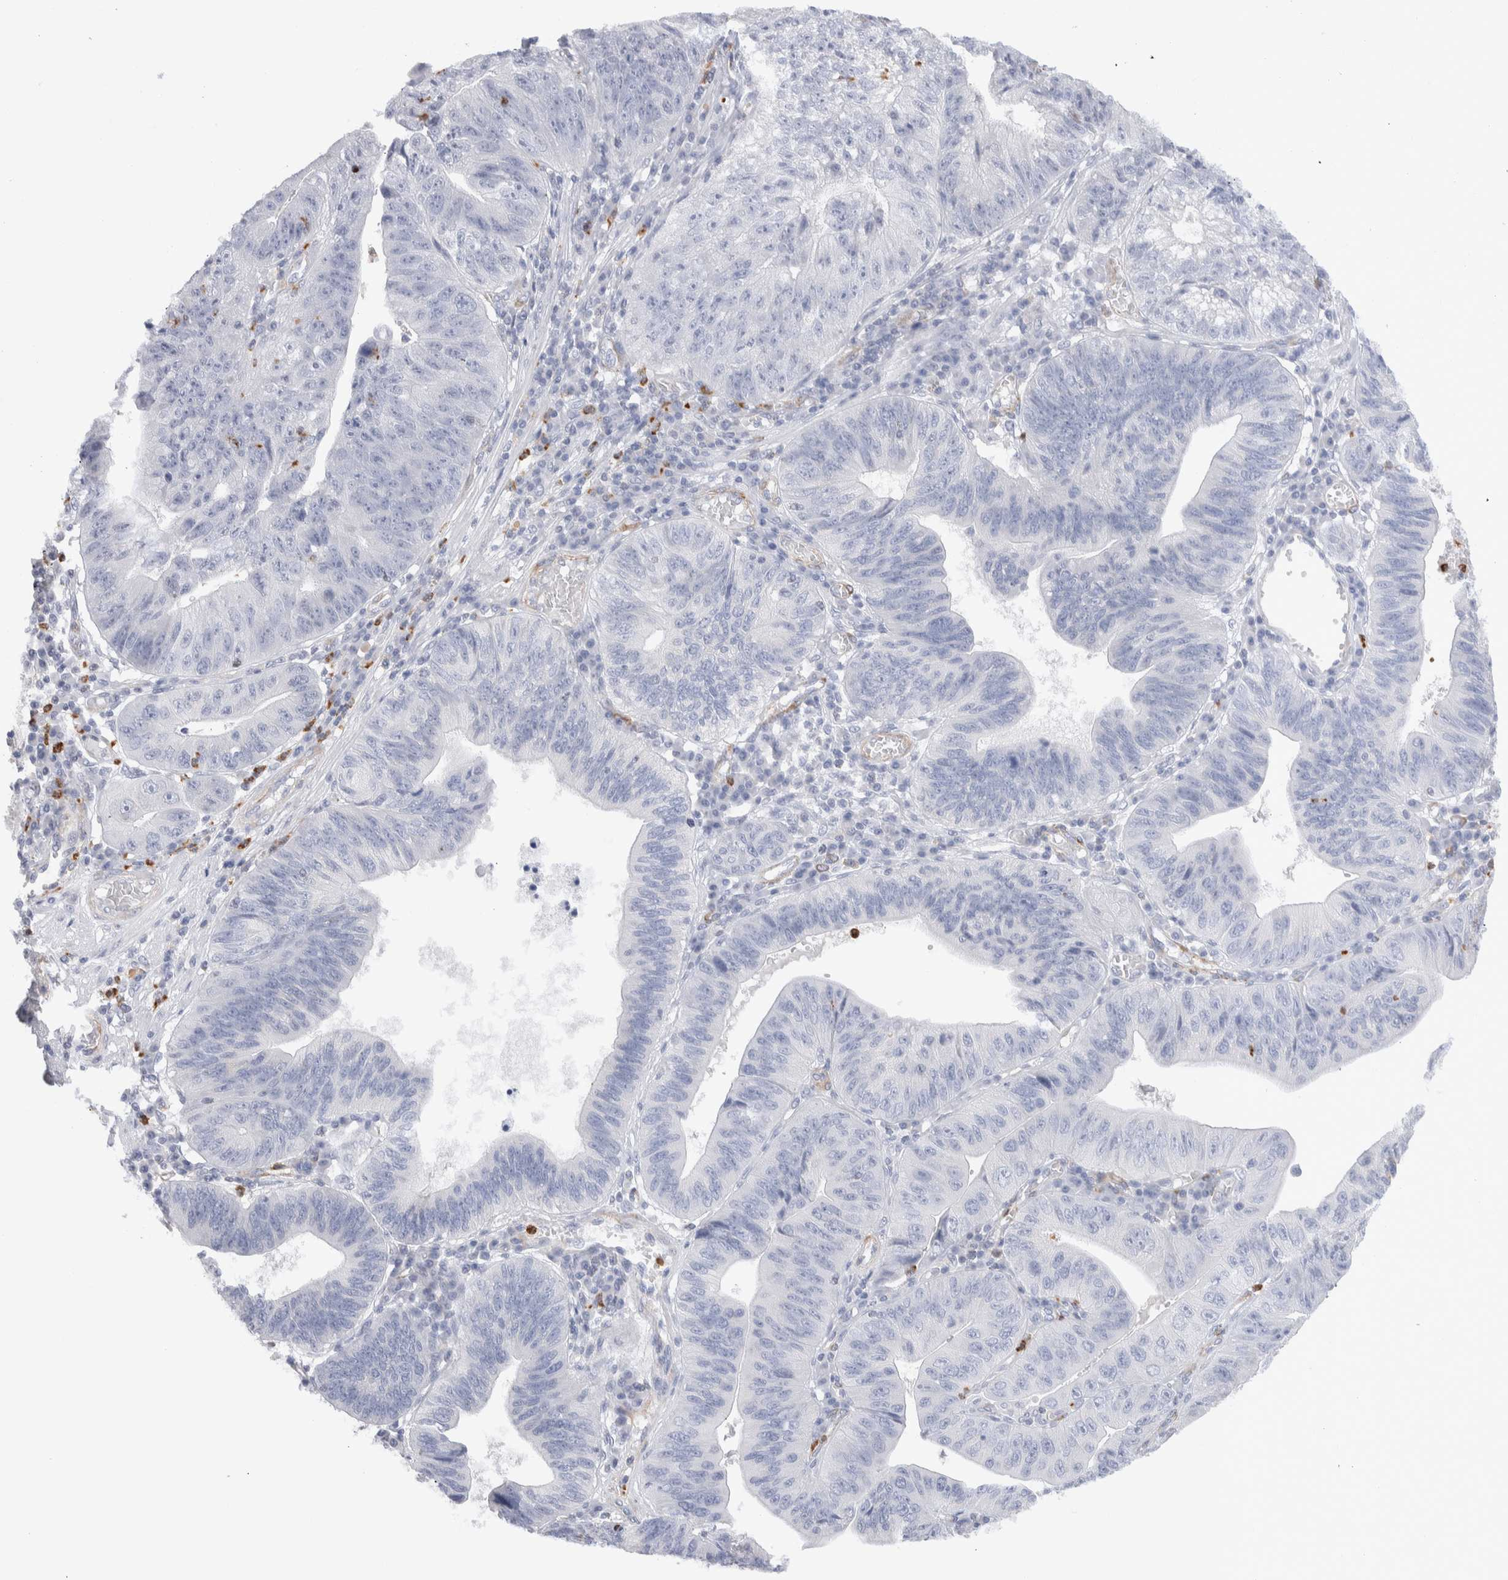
{"staining": {"intensity": "negative", "quantity": "none", "location": "none"}, "tissue": "stomach cancer", "cell_type": "Tumor cells", "image_type": "cancer", "snomed": [{"axis": "morphology", "description": "Adenocarcinoma, NOS"}, {"axis": "topography", "description": "Stomach"}], "caption": "Immunohistochemical staining of adenocarcinoma (stomach) shows no significant staining in tumor cells.", "gene": "SEPTIN4", "patient": {"sex": "male", "age": 59}}